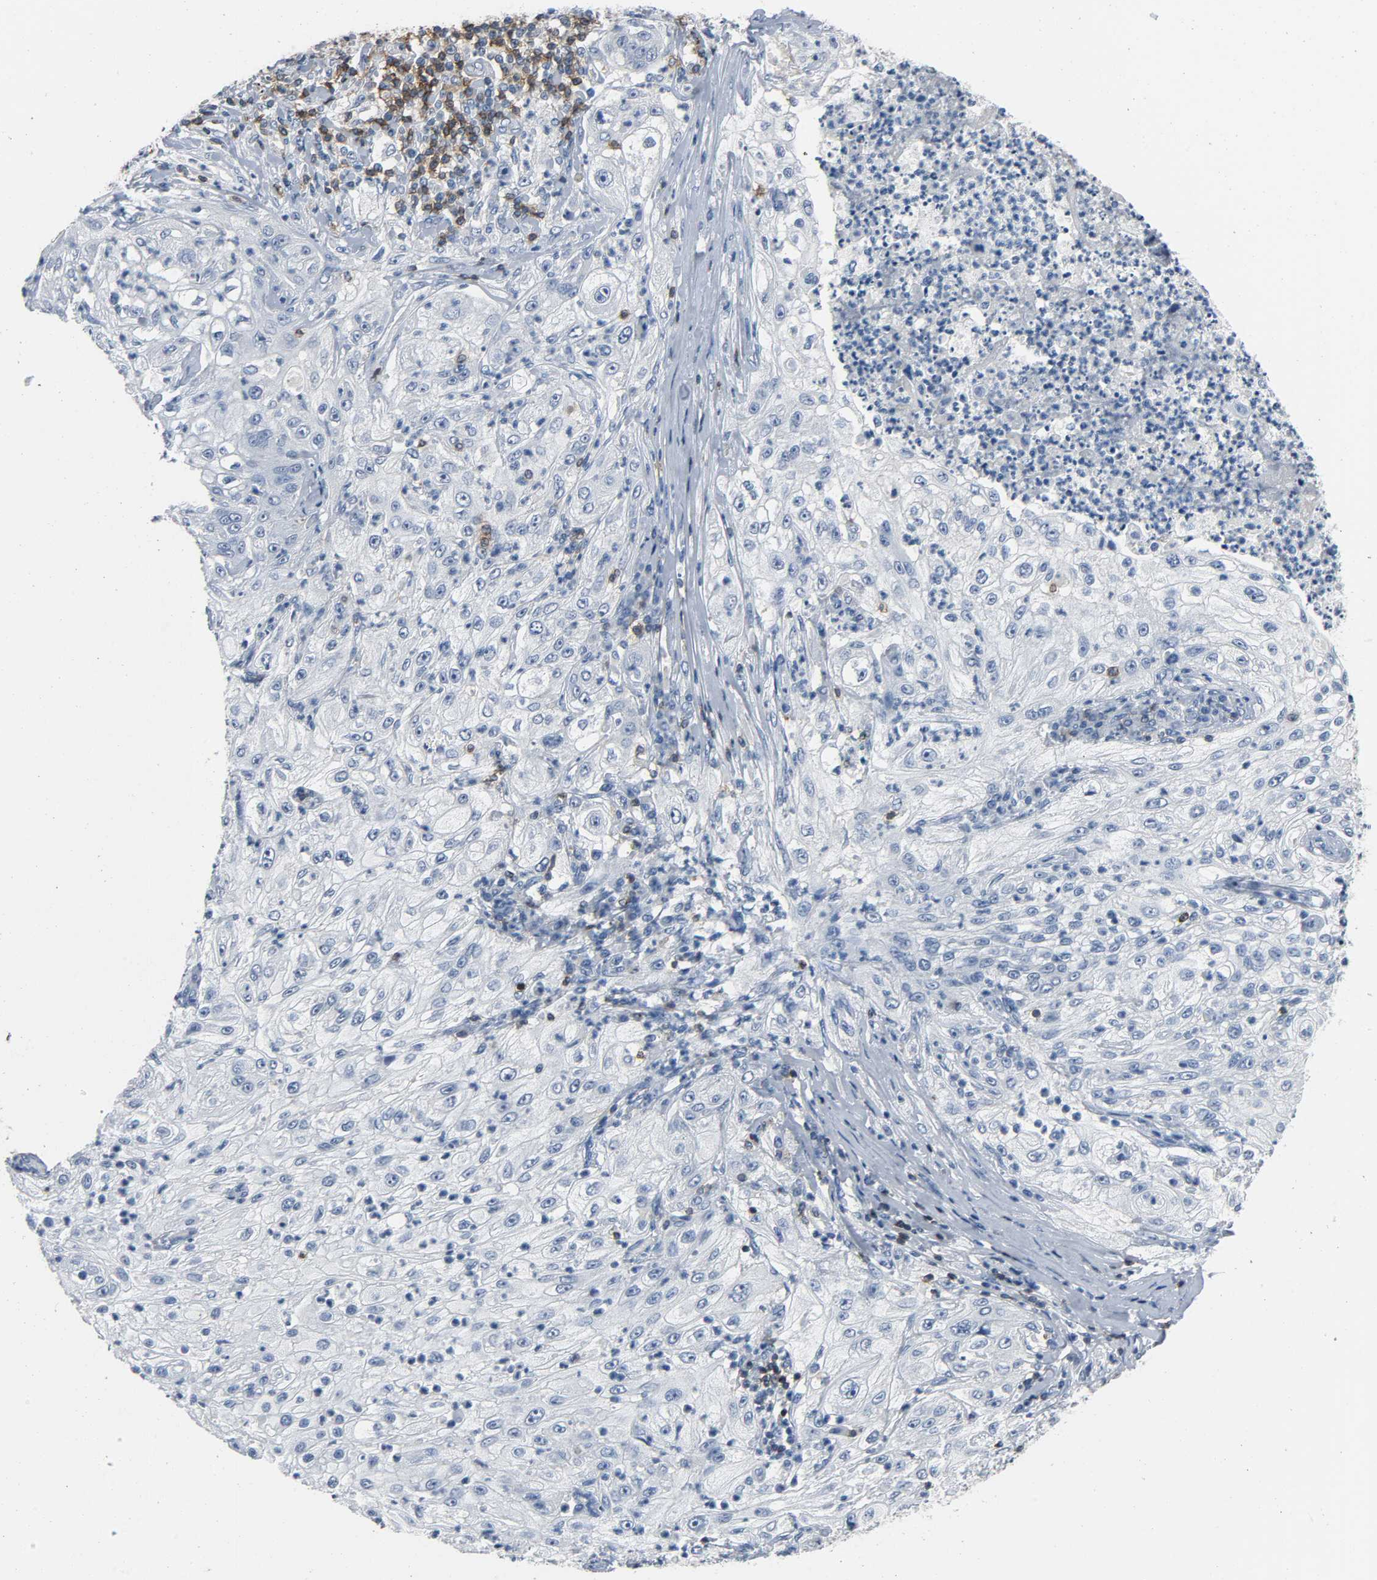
{"staining": {"intensity": "negative", "quantity": "none", "location": "none"}, "tissue": "lung cancer", "cell_type": "Tumor cells", "image_type": "cancer", "snomed": [{"axis": "morphology", "description": "Inflammation, NOS"}, {"axis": "morphology", "description": "Squamous cell carcinoma, NOS"}, {"axis": "topography", "description": "Lymph node"}, {"axis": "topography", "description": "Soft tissue"}, {"axis": "topography", "description": "Lung"}], "caption": "An IHC image of squamous cell carcinoma (lung) is shown. There is no staining in tumor cells of squamous cell carcinoma (lung).", "gene": "LCK", "patient": {"sex": "male", "age": 66}}